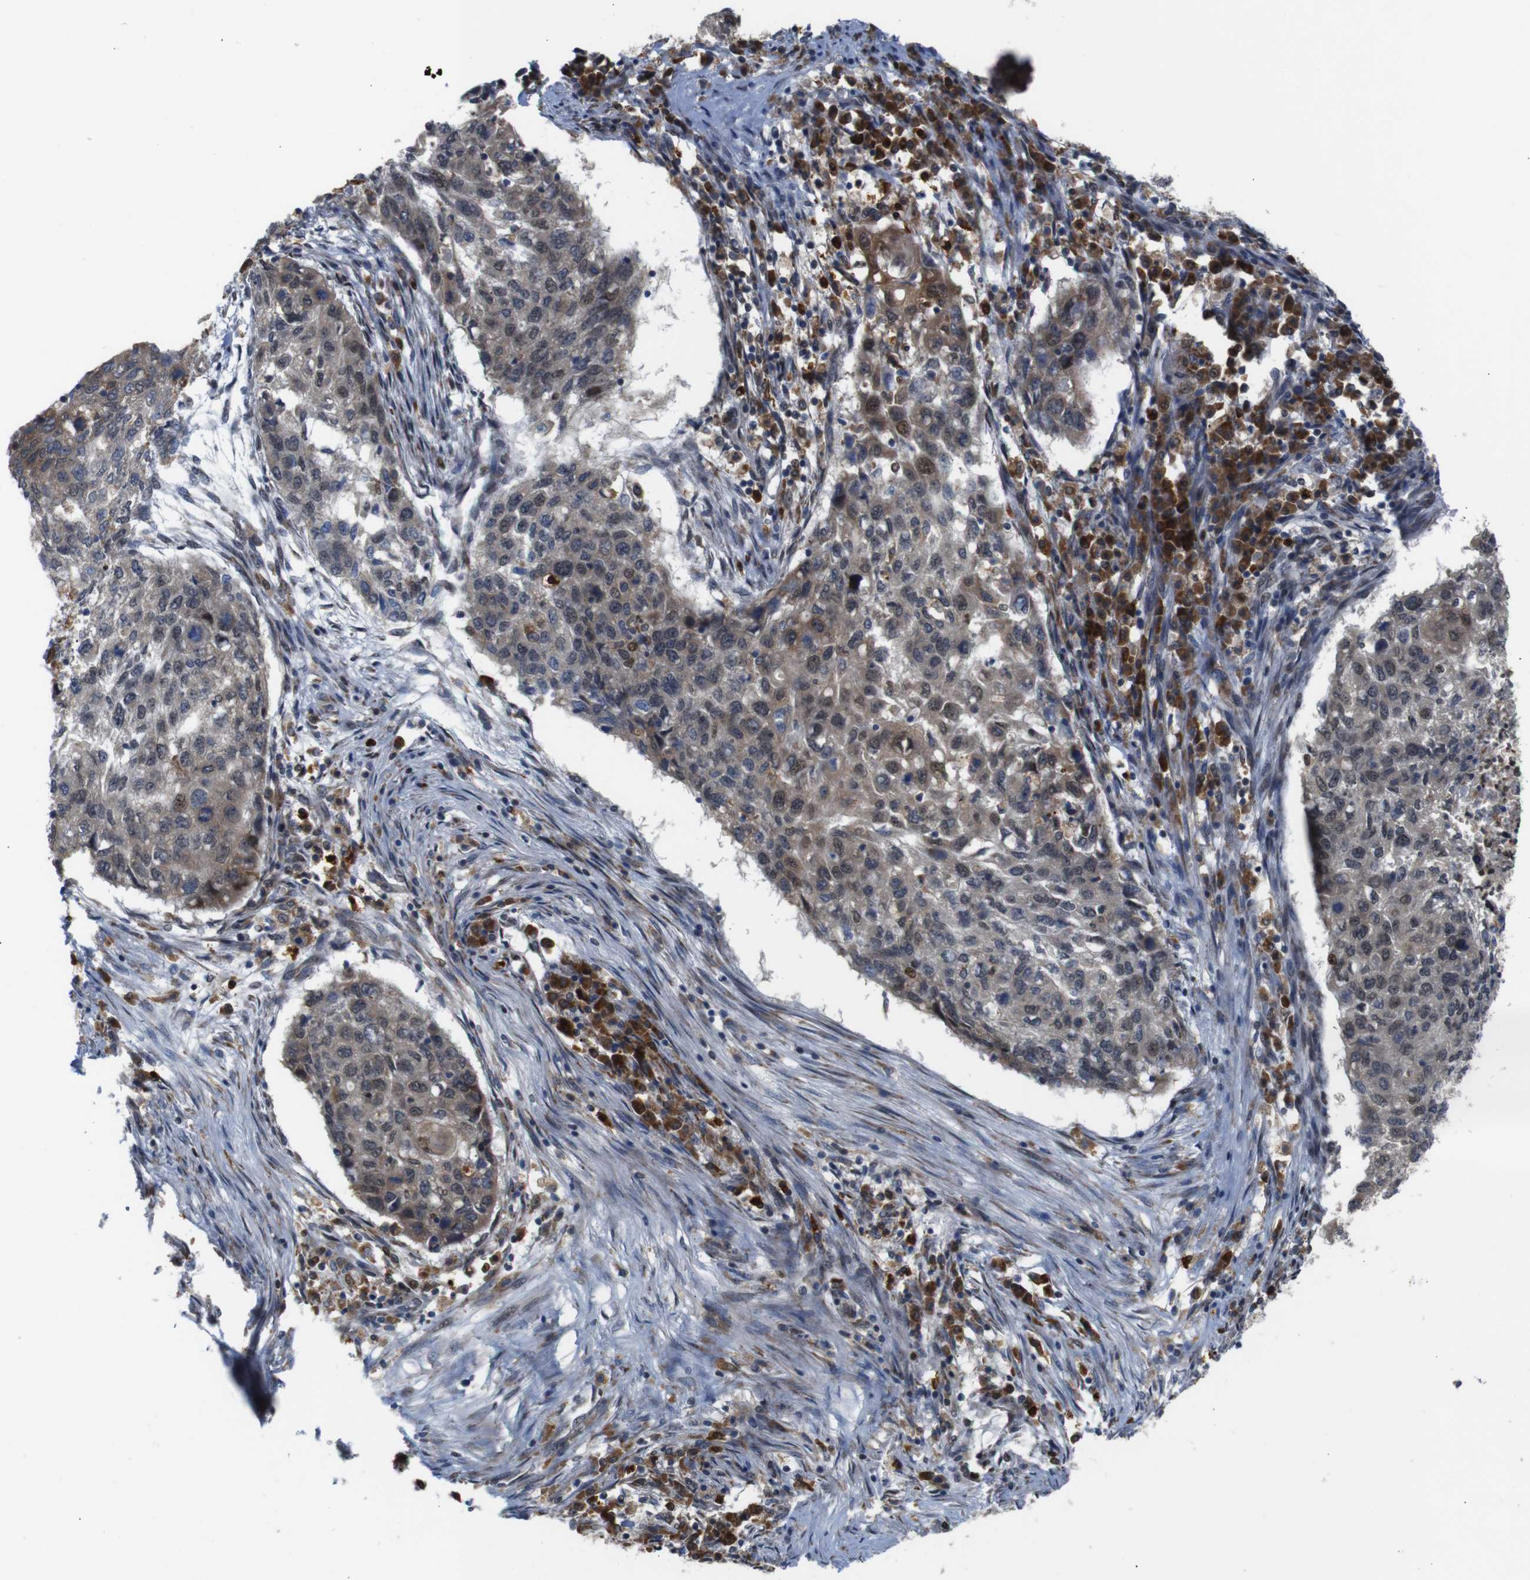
{"staining": {"intensity": "moderate", "quantity": "25%-75%", "location": "cytoplasmic/membranous"}, "tissue": "lung cancer", "cell_type": "Tumor cells", "image_type": "cancer", "snomed": [{"axis": "morphology", "description": "Squamous cell carcinoma, NOS"}, {"axis": "topography", "description": "Lung"}], "caption": "The image reveals a brown stain indicating the presence of a protein in the cytoplasmic/membranous of tumor cells in lung cancer (squamous cell carcinoma).", "gene": "PTPN1", "patient": {"sex": "female", "age": 63}}